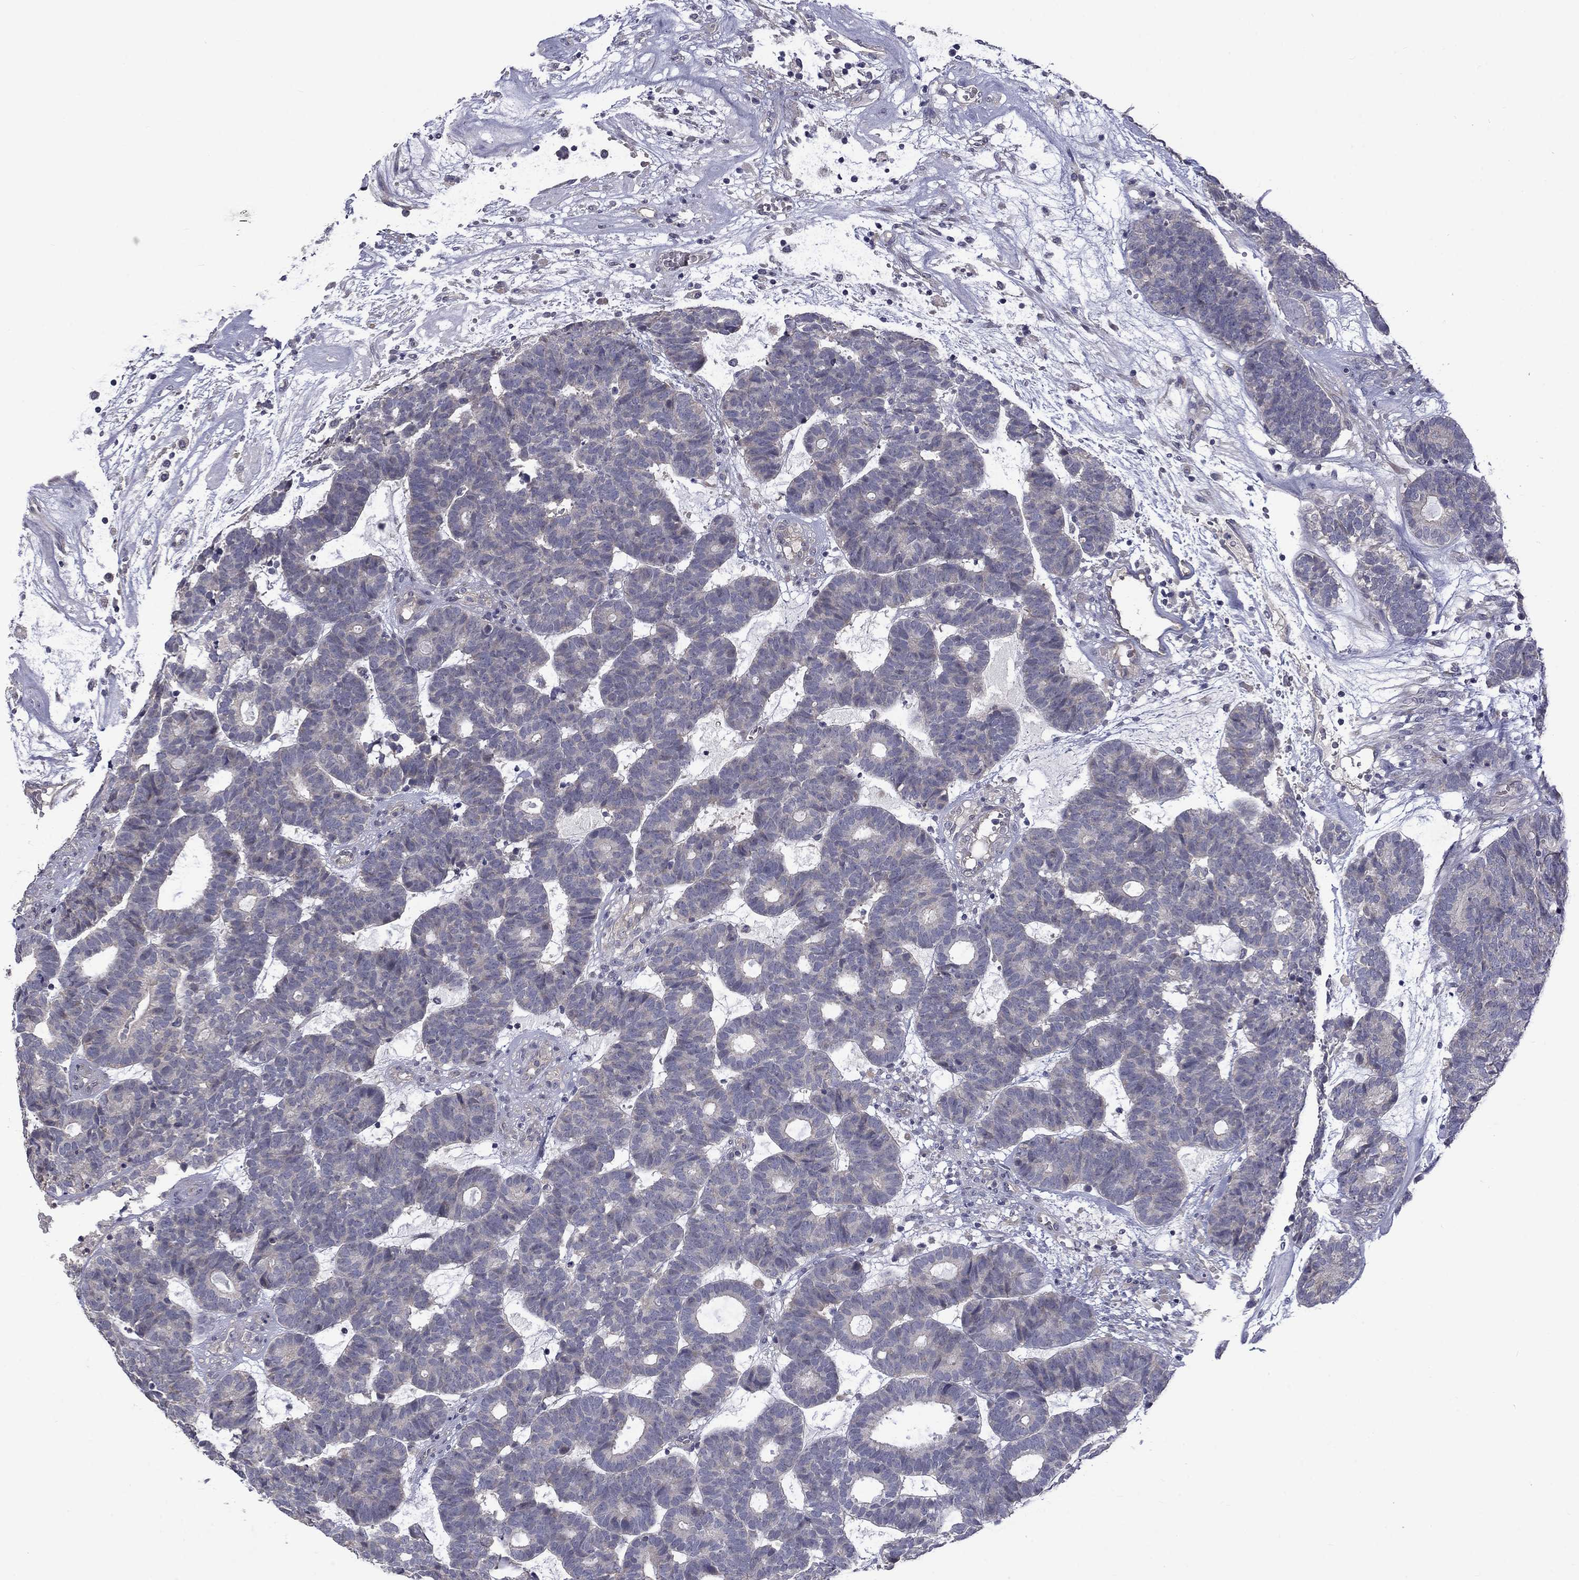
{"staining": {"intensity": "negative", "quantity": "none", "location": "none"}, "tissue": "head and neck cancer", "cell_type": "Tumor cells", "image_type": "cancer", "snomed": [{"axis": "morphology", "description": "Adenocarcinoma, NOS"}, {"axis": "topography", "description": "Head-Neck"}], "caption": "A high-resolution micrograph shows immunohistochemistry (IHC) staining of head and neck cancer, which shows no significant expression in tumor cells. (DAB (3,3'-diaminobenzidine) IHC with hematoxylin counter stain).", "gene": "SLC39A14", "patient": {"sex": "female", "age": 81}}